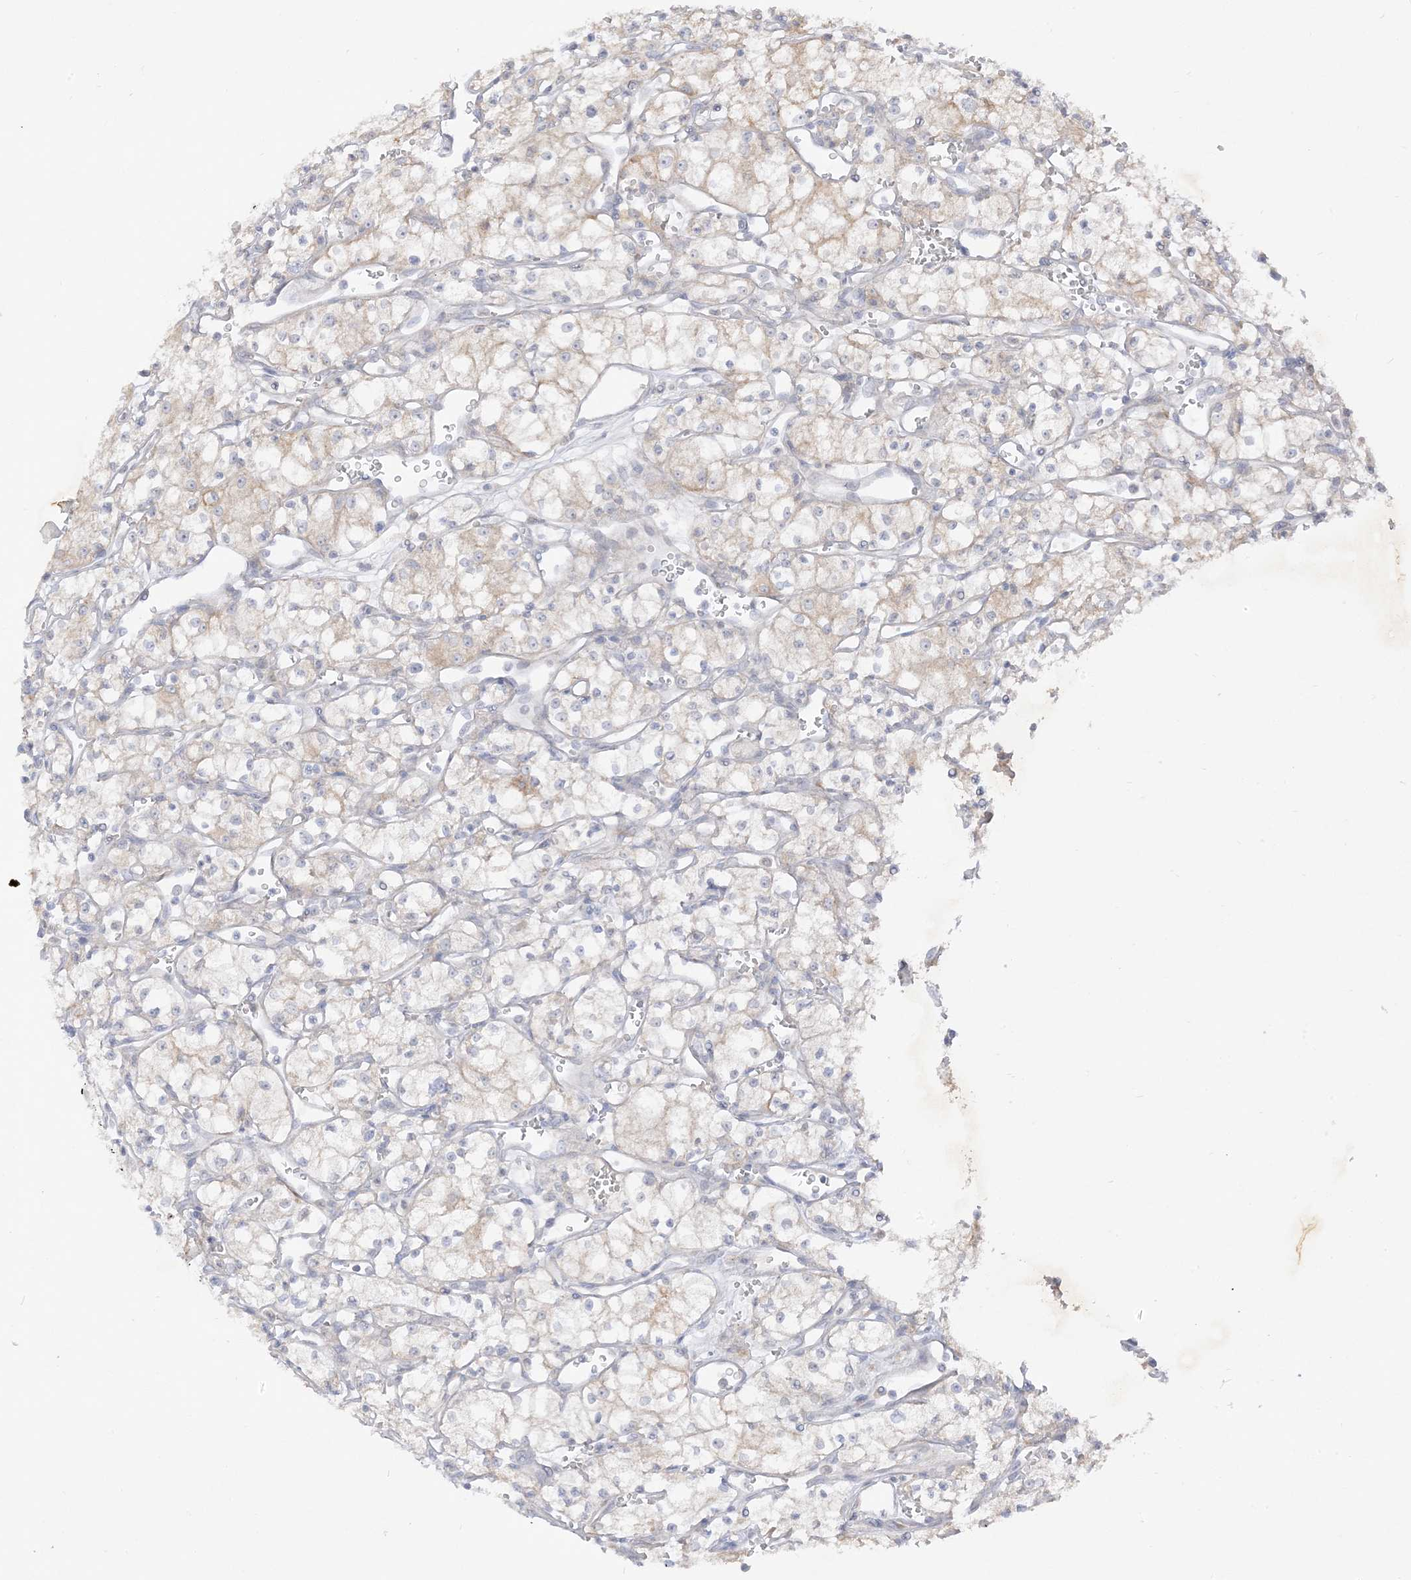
{"staining": {"intensity": "weak", "quantity": "<25%", "location": "cytoplasmic/membranous"}, "tissue": "renal cancer", "cell_type": "Tumor cells", "image_type": "cancer", "snomed": [{"axis": "morphology", "description": "Adenocarcinoma, NOS"}, {"axis": "topography", "description": "Kidney"}], "caption": "Tumor cells are negative for protein expression in human renal adenocarcinoma.", "gene": "LOXL3", "patient": {"sex": "male", "age": 59}}